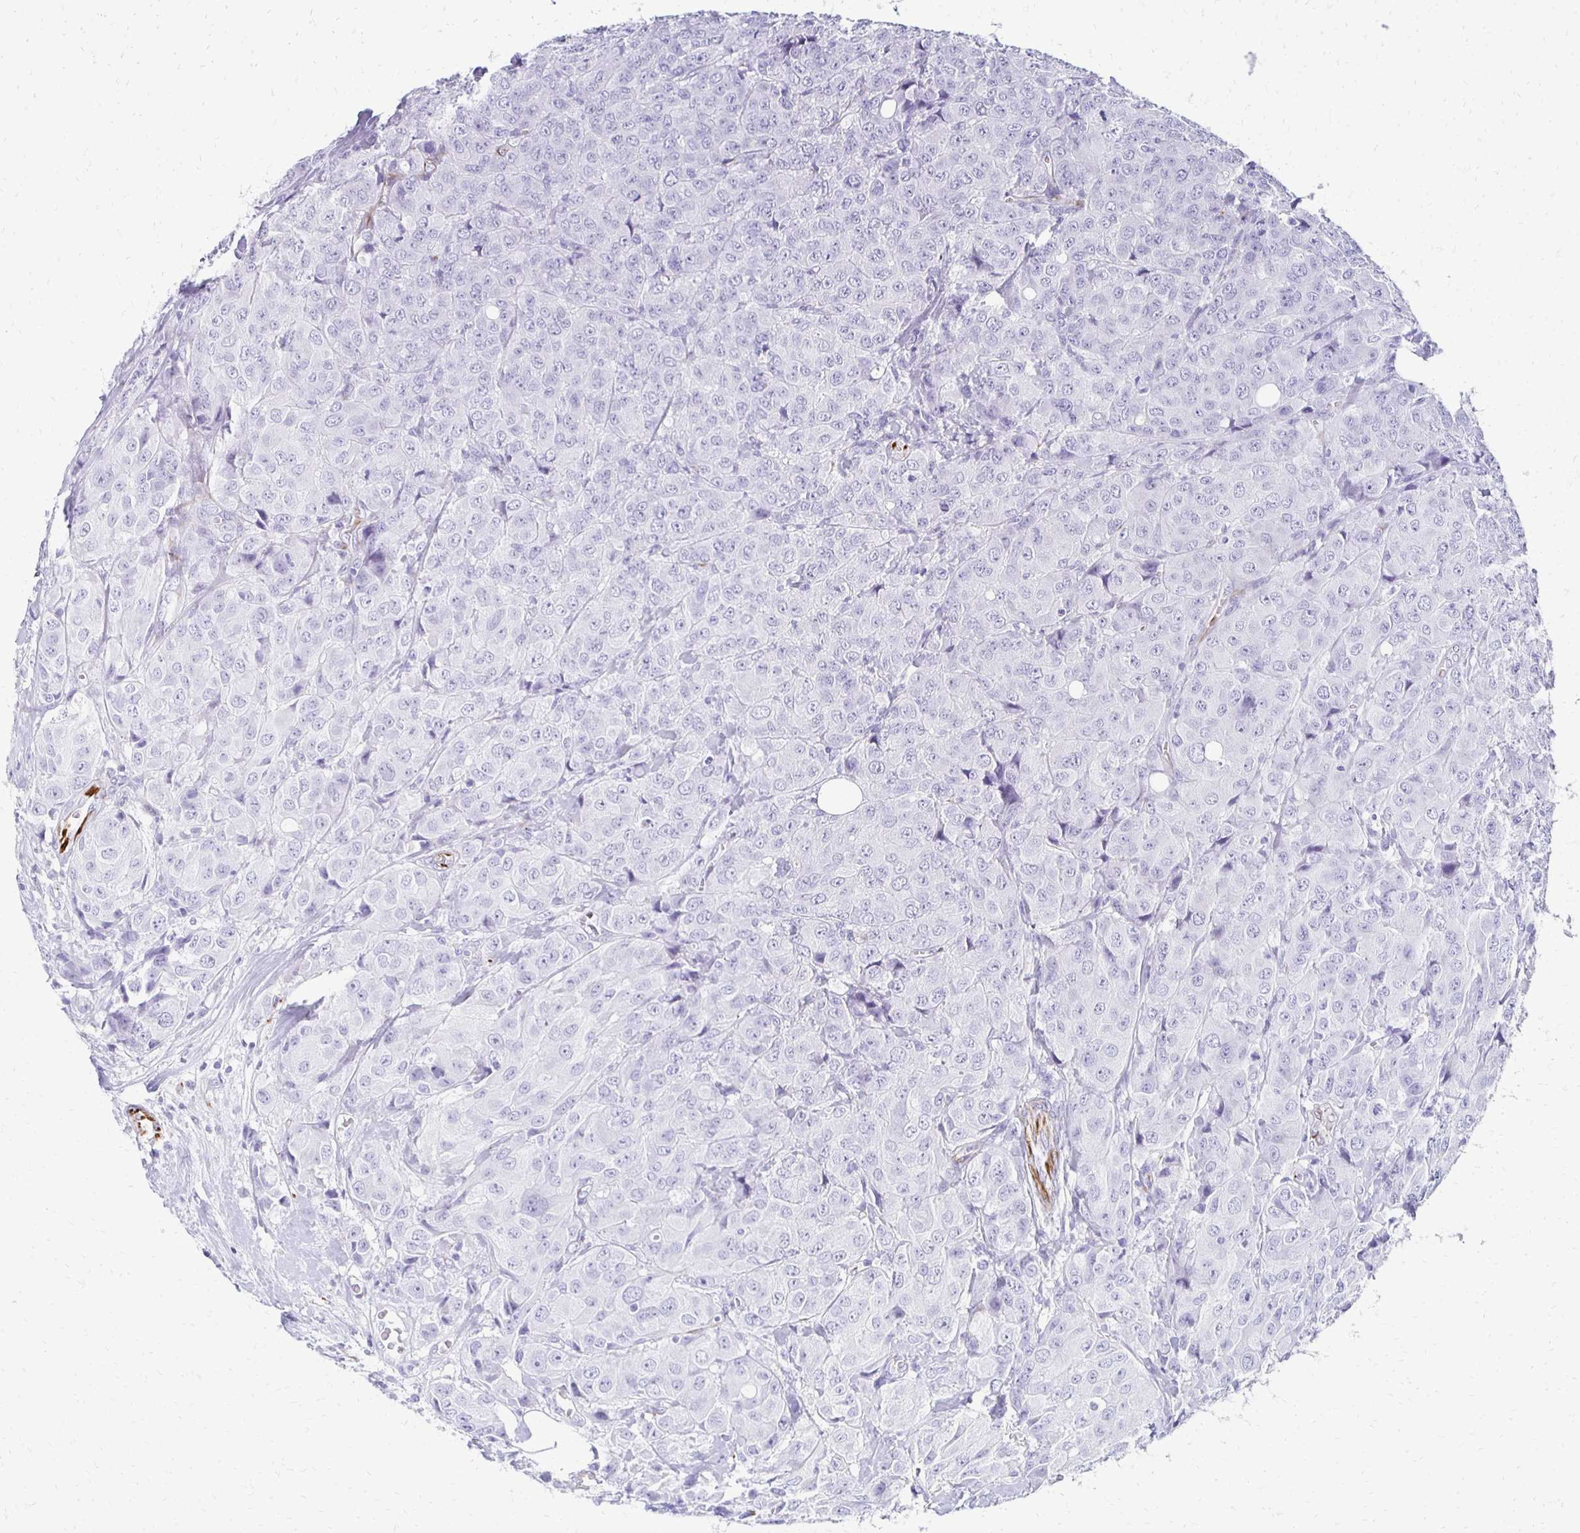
{"staining": {"intensity": "negative", "quantity": "none", "location": "none"}, "tissue": "breast cancer", "cell_type": "Tumor cells", "image_type": "cancer", "snomed": [{"axis": "morphology", "description": "Duct carcinoma"}, {"axis": "topography", "description": "Breast"}], "caption": "Immunohistochemistry (IHC) photomicrograph of human breast intraductal carcinoma stained for a protein (brown), which exhibits no staining in tumor cells.", "gene": "TMEM54", "patient": {"sex": "female", "age": 43}}